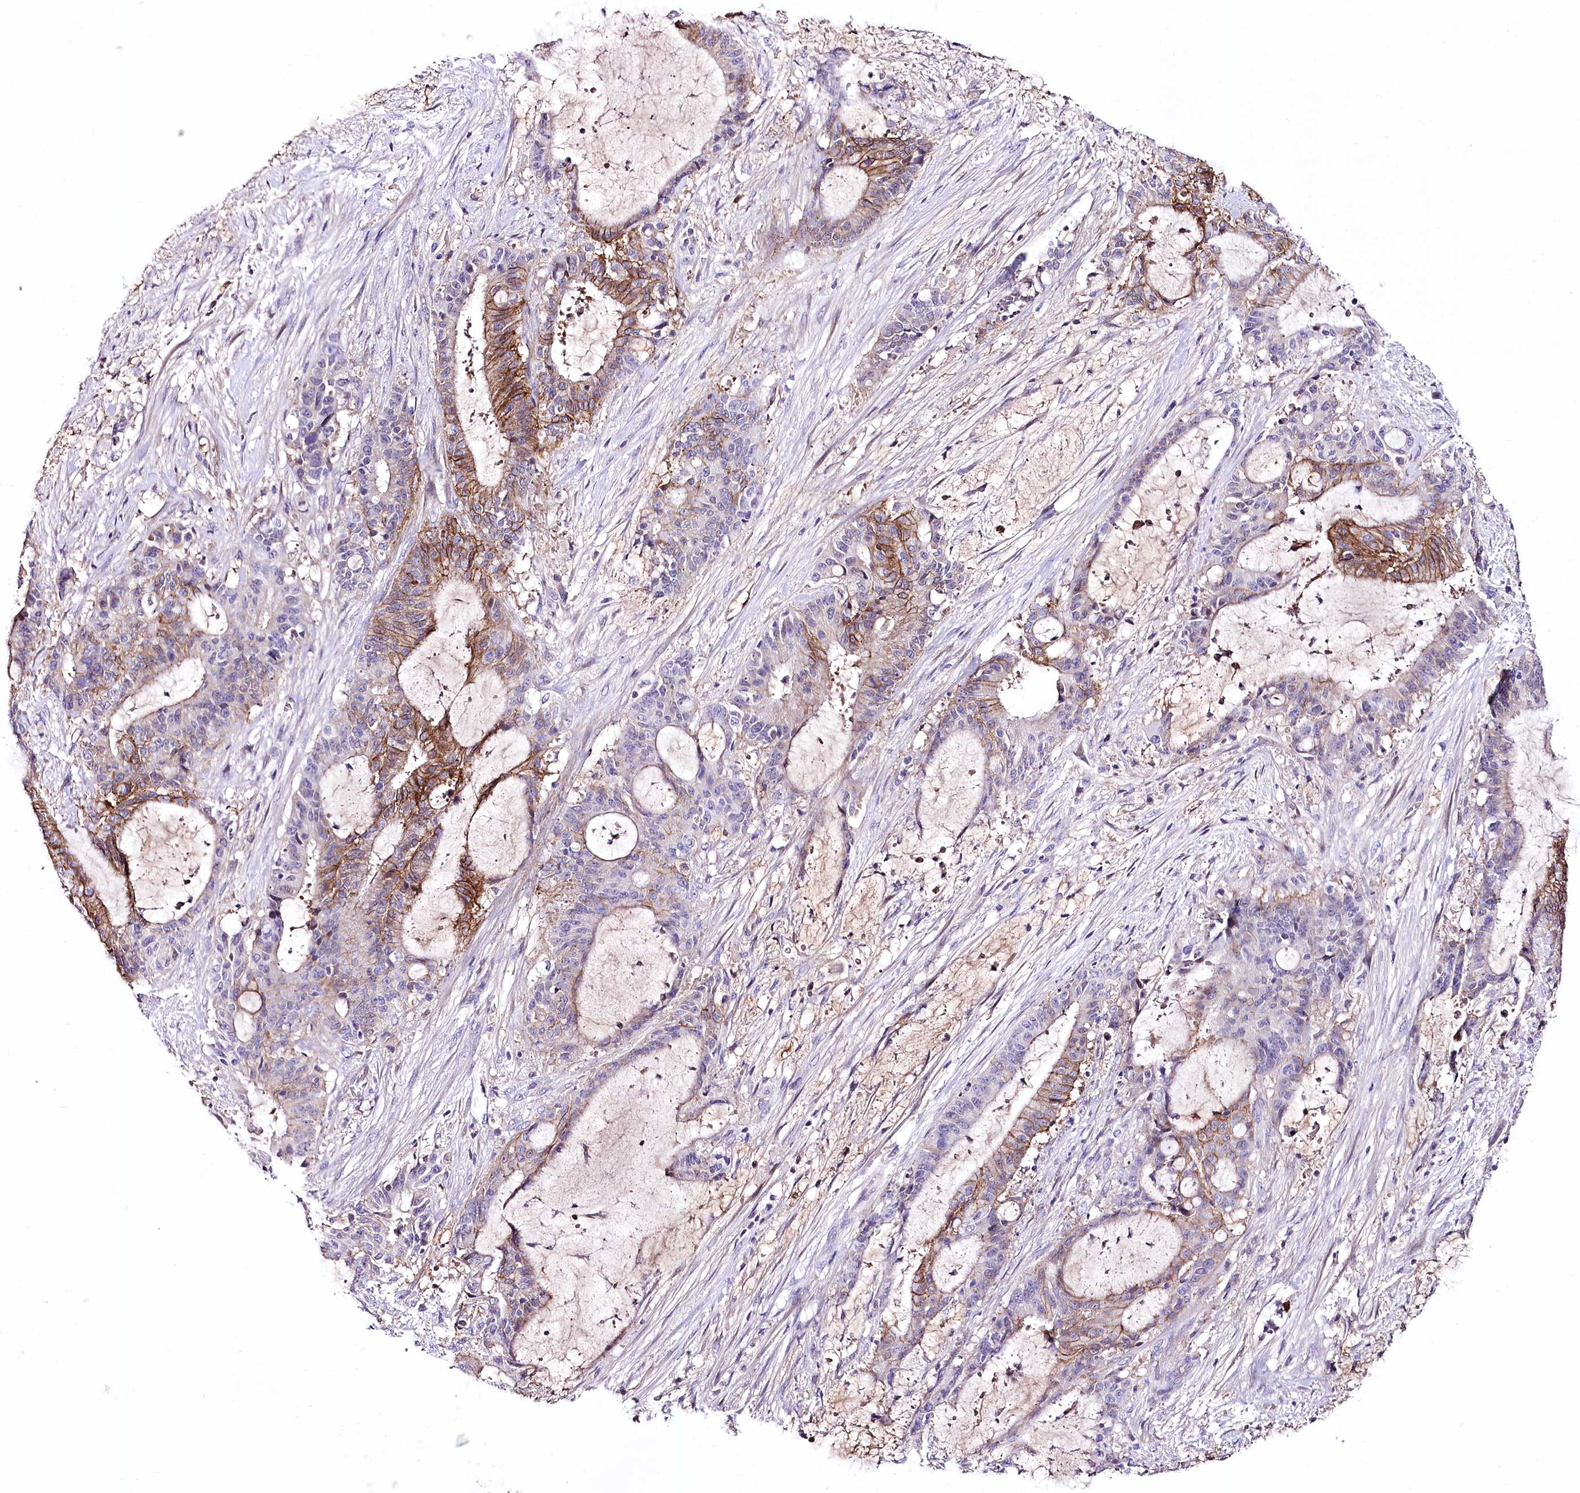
{"staining": {"intensity": "moderate", "quantity": "25%-75%", "location": "cytoplasmic/membranous"}, "tissue": "liver cancer", "cell_type": "Tumor cells", "image_type": "cancer", "snomed": [{"axis": "morphology", "description": "Normal tissue, NOS"}, {"axis": "morphology", "description": "Cholangiocarcinoma"}, {"axis": "topography", "description": "Liver"}, {"axis": "topography", "description": "Peripheral nerve tissue"}], "caption": "A high-resolution image shows IHC staining of liver cancer, which shows moderate cytoplasmic/membranous expression in about 25%-75% of tumor cells.", "gene": "CEP164", "patient": {"sex": "female", "age": 73}}